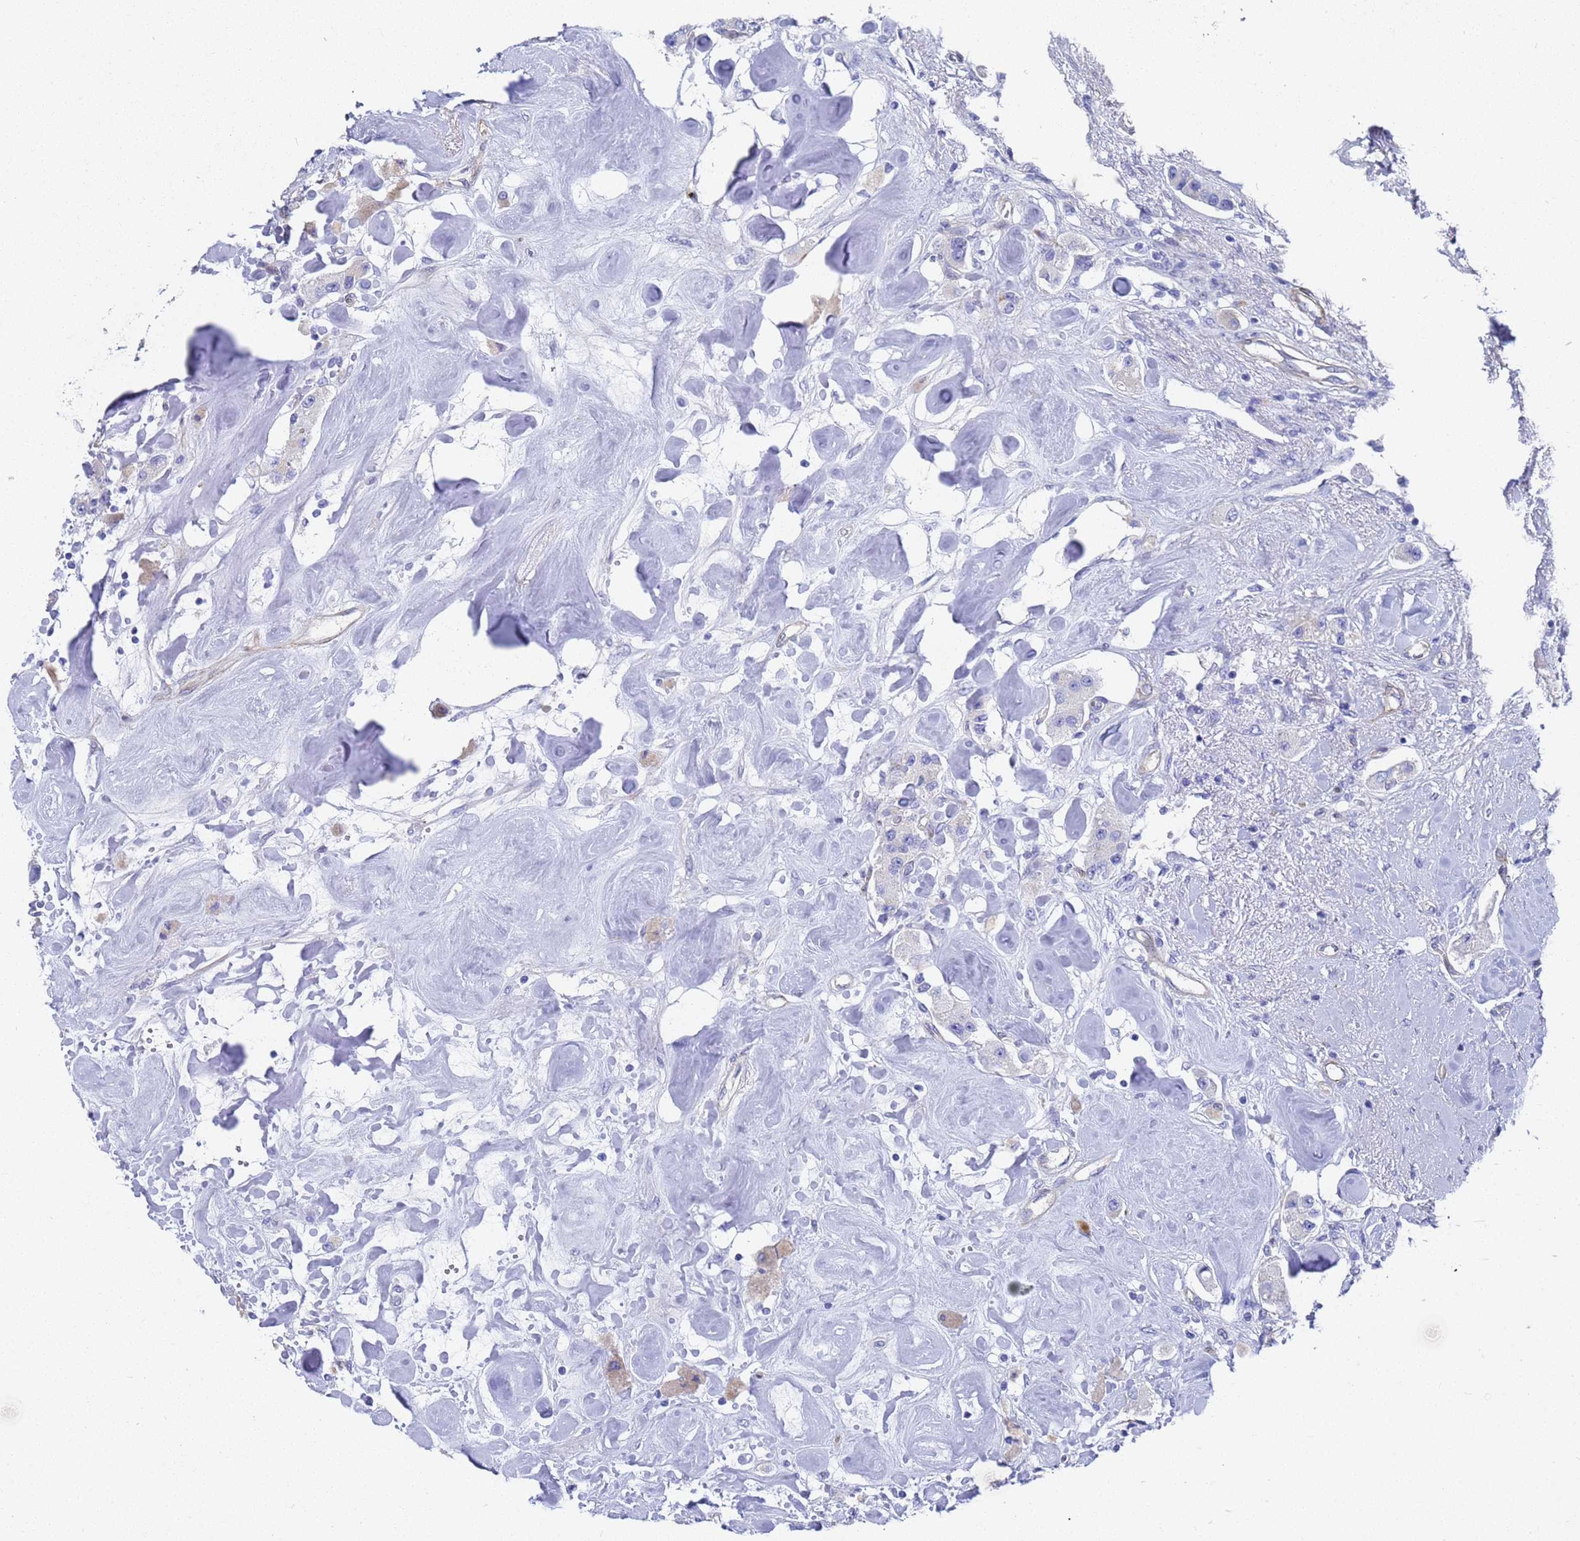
{"staining": {"intensity": "negative", "quantity": "none", "location": "none"}, "tissue": "carcinoid", "cell_type": "Tumor cells", "image_type": "cancer", "snomed": [{"axis": "morphology", "description": "Carcinoid, malignant, NOS"}, {"axis": "topography", "description": "Pancreas"}], "caption": "Immunohistochemical staining of human carcinoid demonstrates no significant staining in tumor cells.", "gene": "TUBB1", "patient": {"sex": "male", "age": 41}}